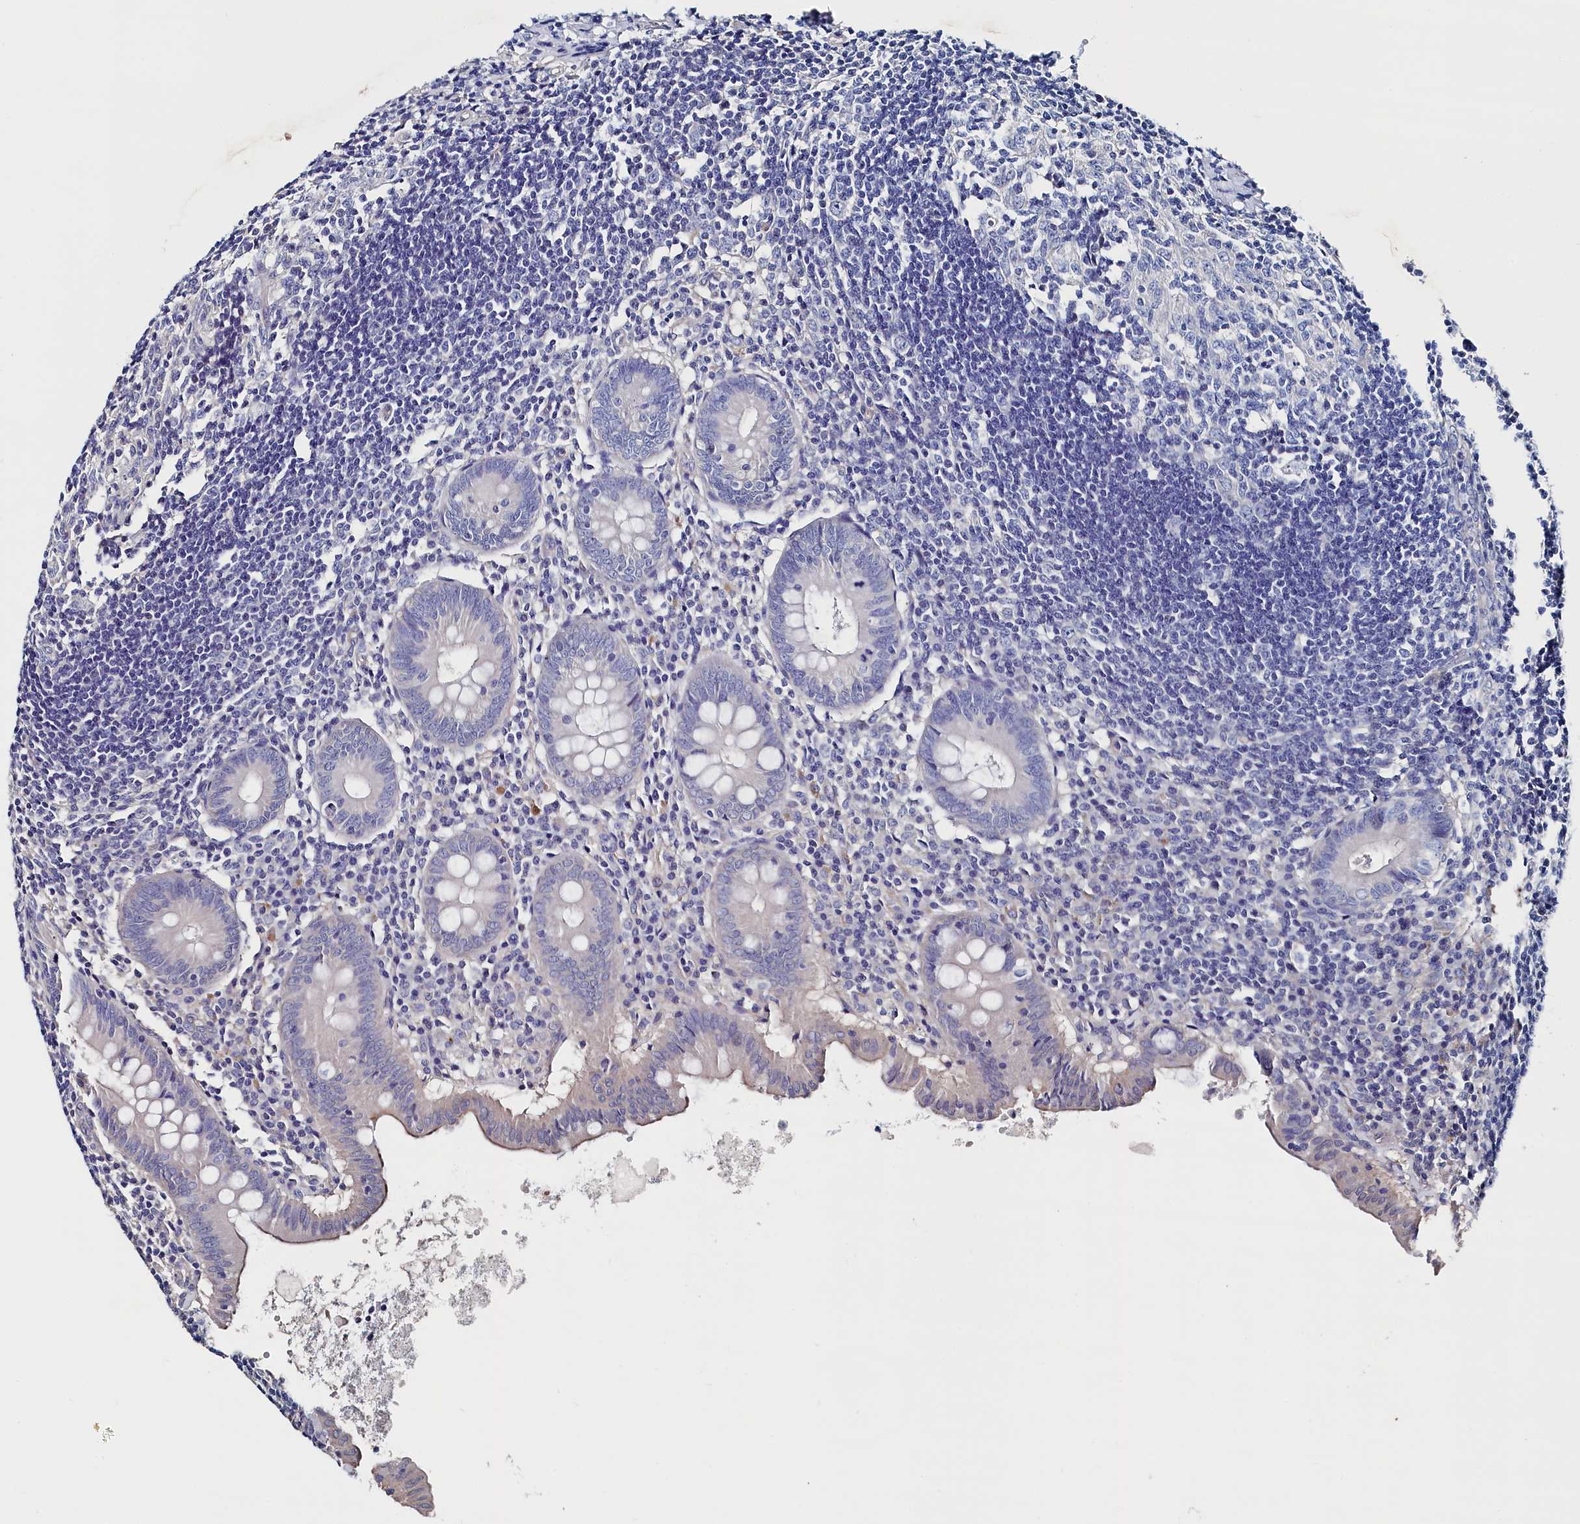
{"staining": {"intensity": "weak", "quantity": "<25%", "location": "cytoplasmic/membranous"}, "tissue": "appendix", "cell_type": "Glandular cells", "image_type": "normal", "snomed": [{"axis": "morphology", "description": "Normal tissue, NOS"}, {"axis": "topography", "description": "Appendix"}], "caption": "A high-resolution micrograph shows IHC staining of benign appendix, which displays no significant positivity in glandular cells. (DAB immunohistochemistry with hematoxylin counter stain).", "gene": "BHMT", "patient": {"sex": "female", "age": 54}}